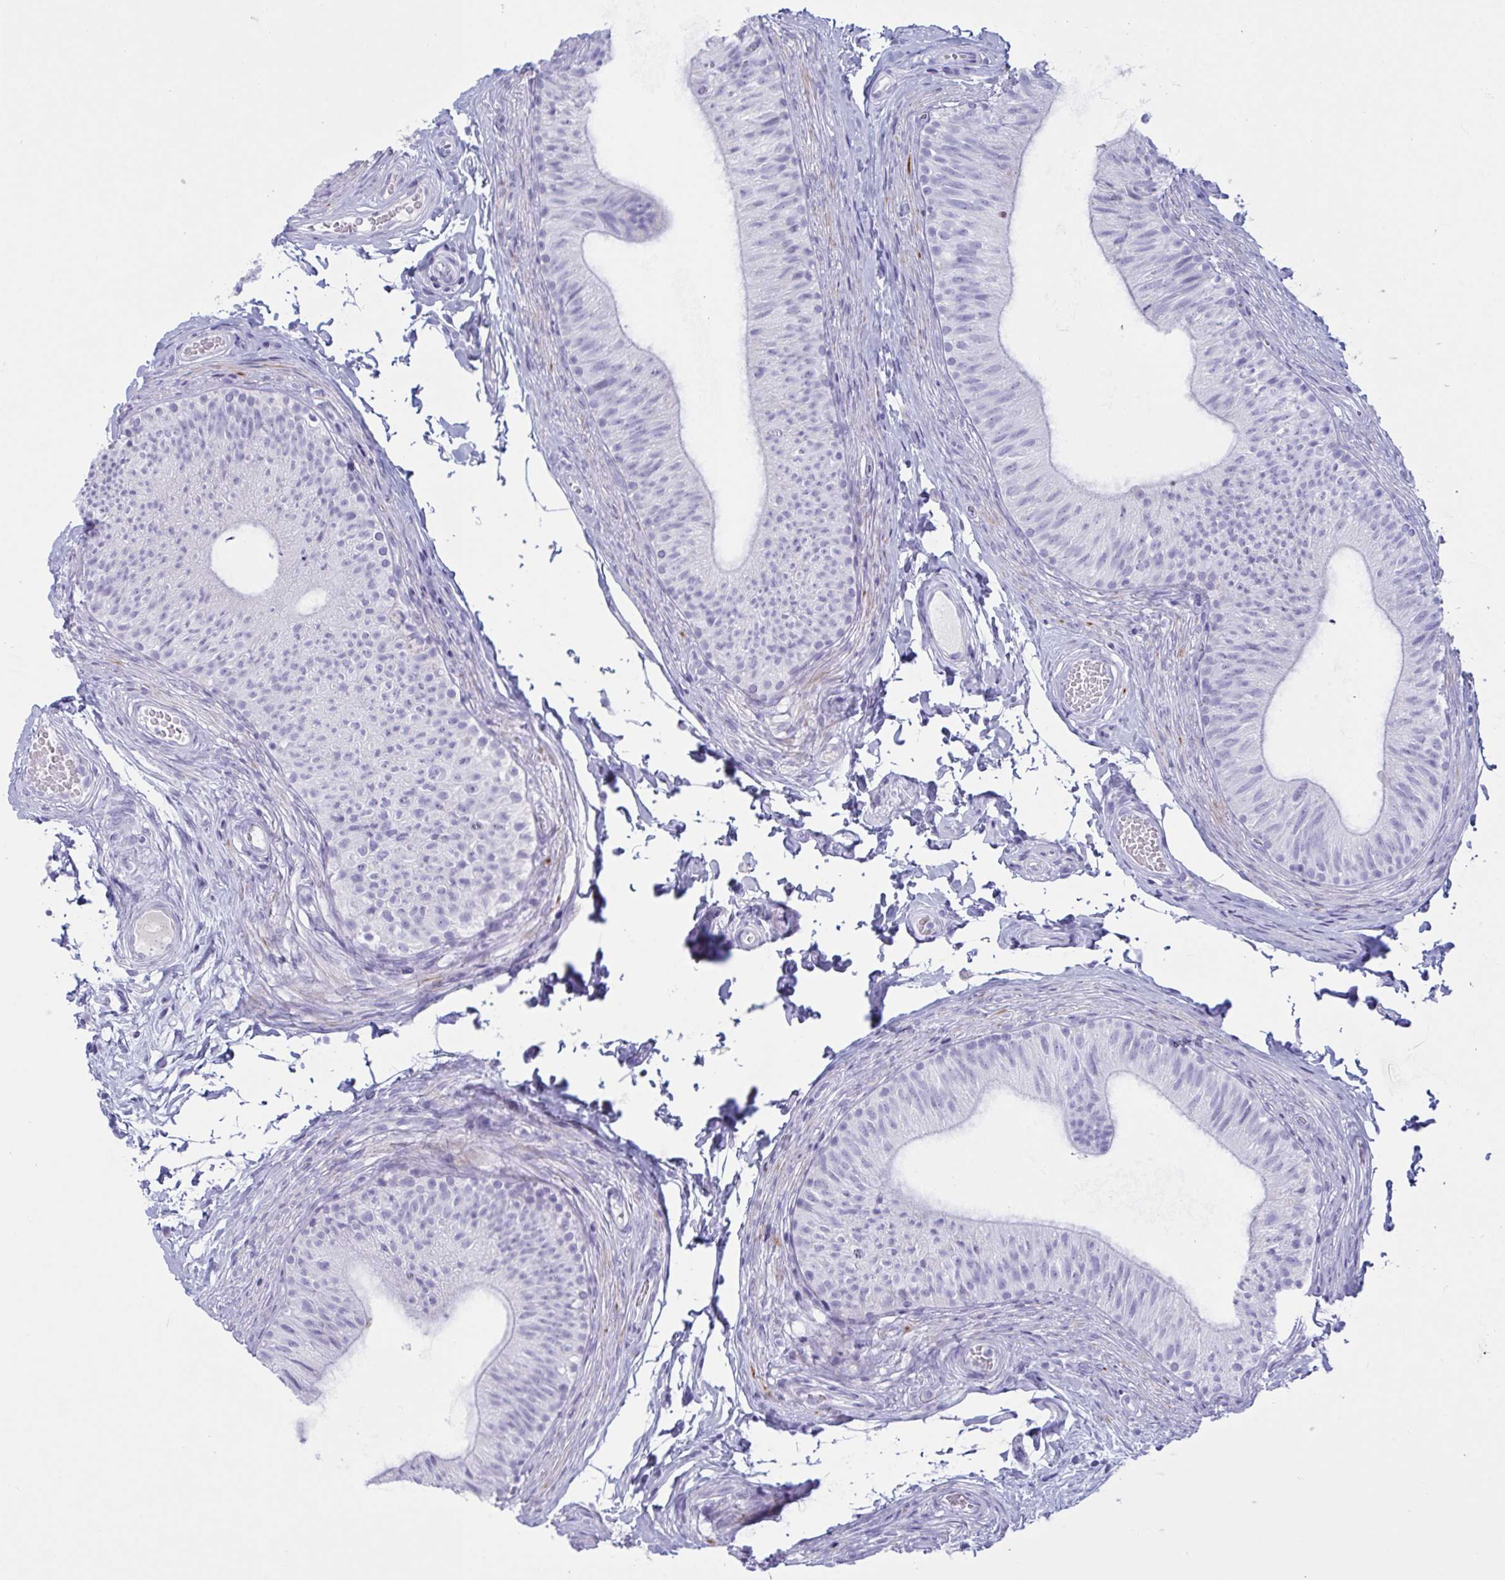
{"staining": {"intensity": "negative", "quantity": "none", "location": "none"}, "tissue": "epididymis", "cell_type": "Glandular cells", "image_type": "normal", "snomed": [{"axis": "morphology", "description": "Normal tissue, NOS"}, {"axis": "topography", "description": "Epididymis, spermatic cord, NOS"}, {"axis": "topography", "description": "Epididymis"}, {"axis": "topography", "description": "Peripheral nerve tissue"}], "caption": "A high-resolution histopathology image shows immunohistochemistry staining of benign epididymis, which reveals no significant positivity in glandular cells. (Brightfield microscopy of DAB (3,3'-diaminobenzidine) immunohistochemistry (IHC) at high magnification).", "gene": "OXLD1", "patient": {"sex": "male", "age": 29}}